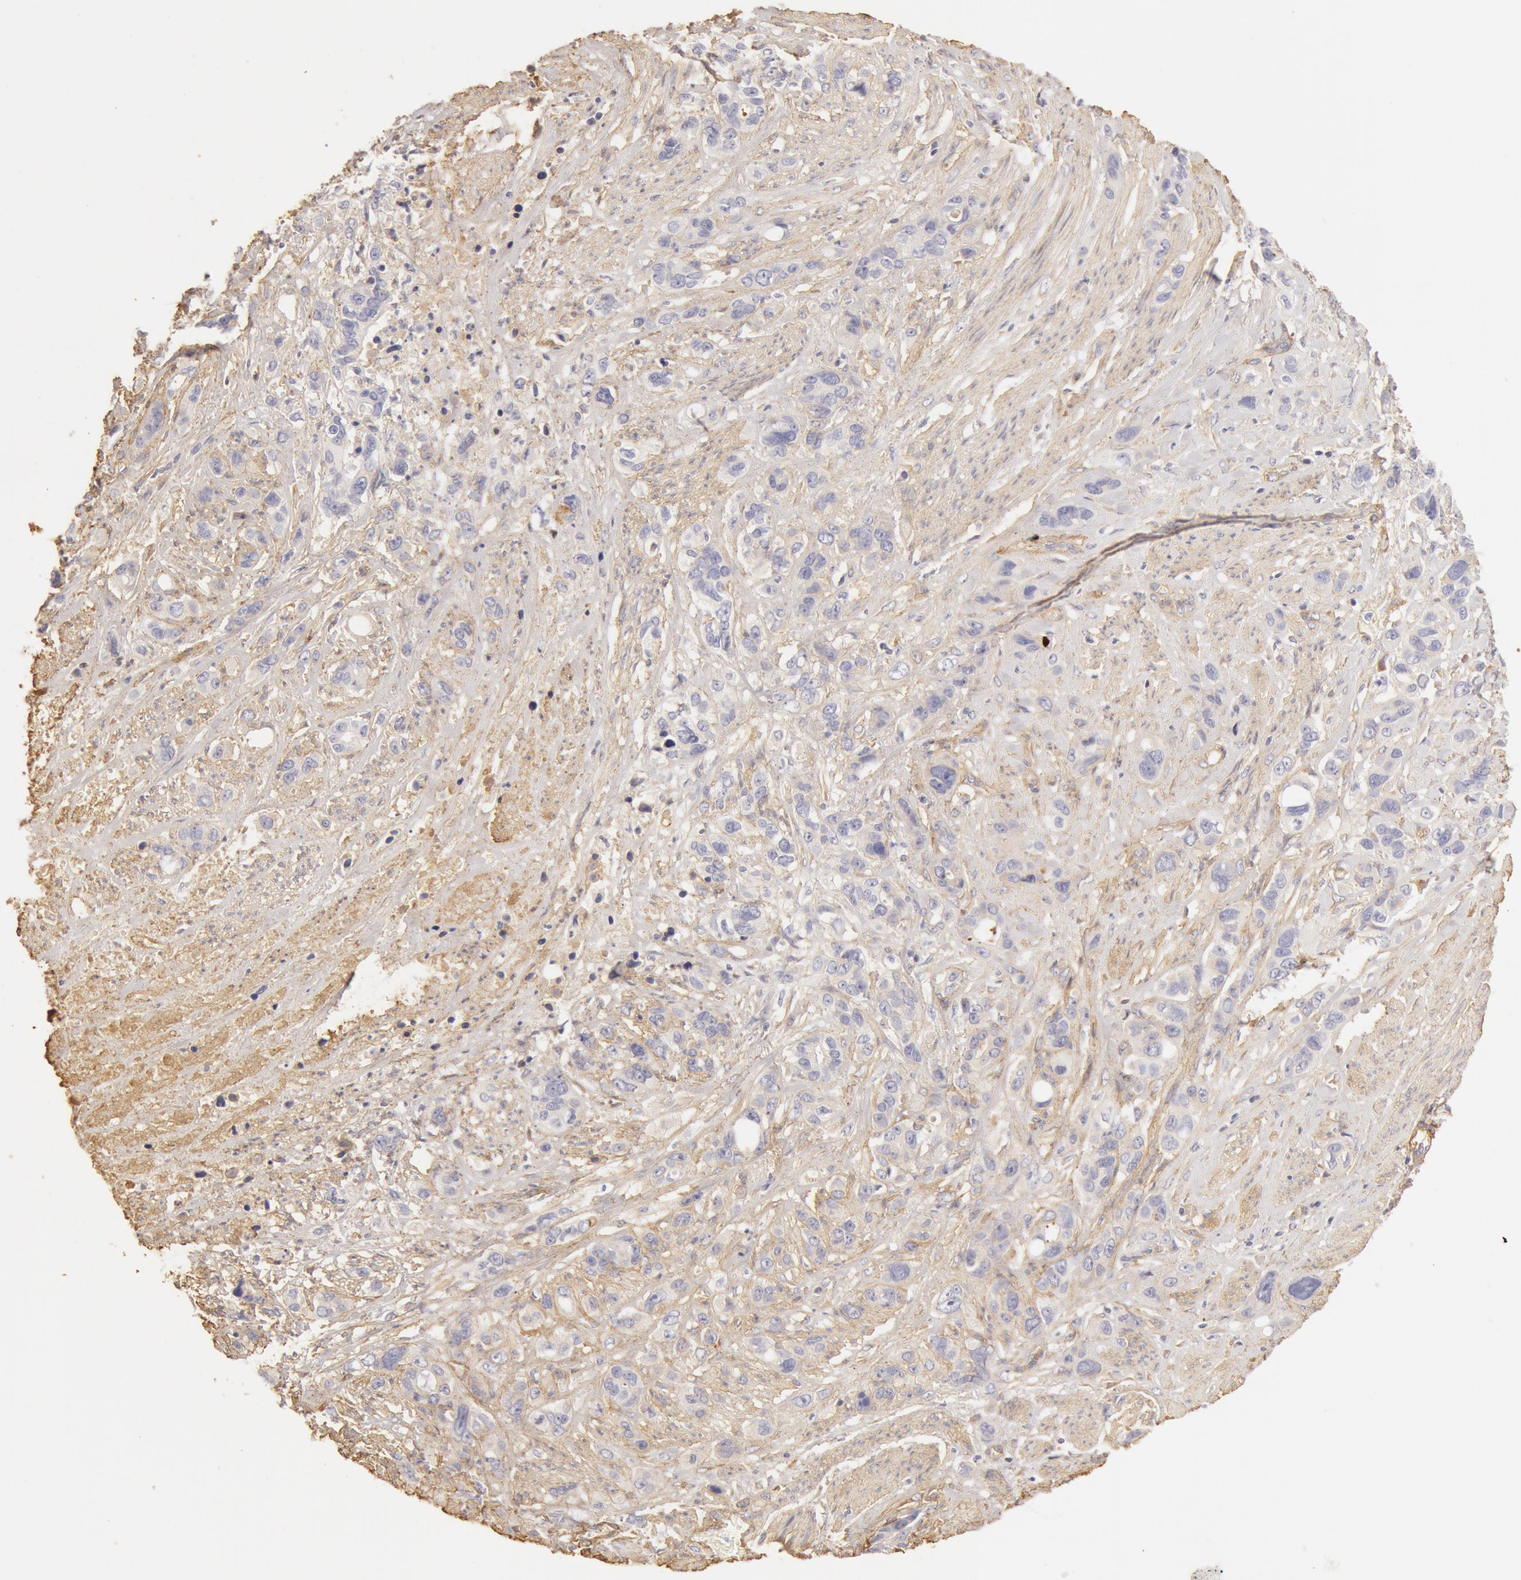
{"staining": {"intensity": "negative", "quantity": "none", "location": "none"}, "tissue": "stomach cancer", "cell_type": "Tumor cells", "image_type": "cancer", "snomed": [{"axis": "morphology", "description": "Adenocarcinoma, NOS"}, {"axis": "topography", "description": "Stomach, upper"}], "caption": "High power microscopy micrograph of an immunohistochemistry (IHC) micrograph of adenocarcinoma (stomach), revealing no significant expression in tumor cells.", "gene": "COL4A1", "patient": {"sex": "male", "age": 47}}